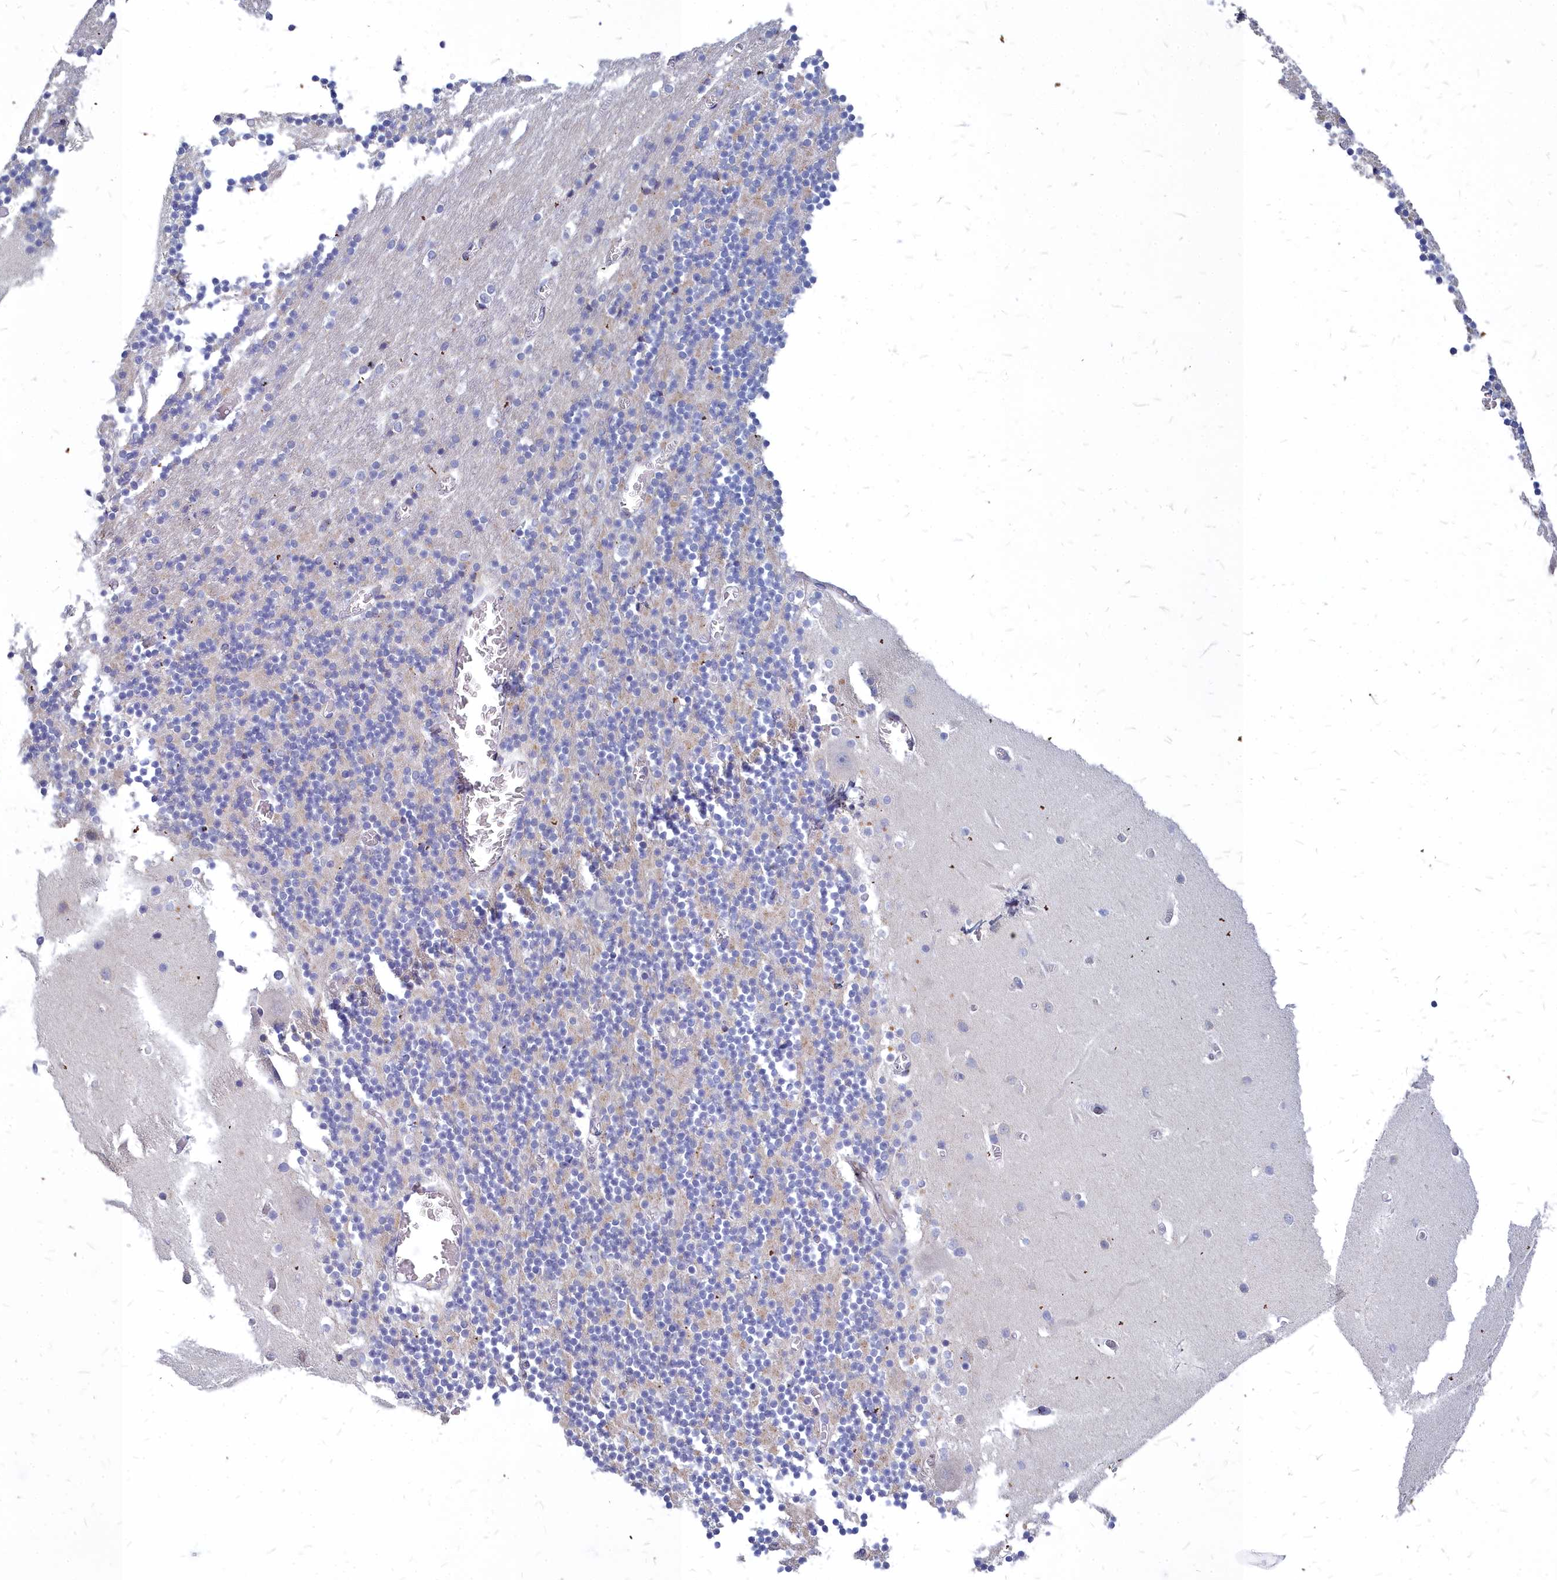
{"staining": {"intensity": "weak", "quantity": "25%-75%", "location": "cytoplasmic/membranous"}, "tissue": "cerebellum", "cell_type": "Cells in granular layer", "image_type": "normal", "snomed": [{"axis": "morphology", "description": "Normal tissue, NOS"}, {"axis": "topography", "description": "Cerebellum"}], "caption": "Cells in granular layer exhibit low levels of weak cytoplasmic/membranous staining in about 25%-75% of cells in normal human cerebellum.", "gene": "NOXA1", "patient": {"sex": "female", "age": 28}}